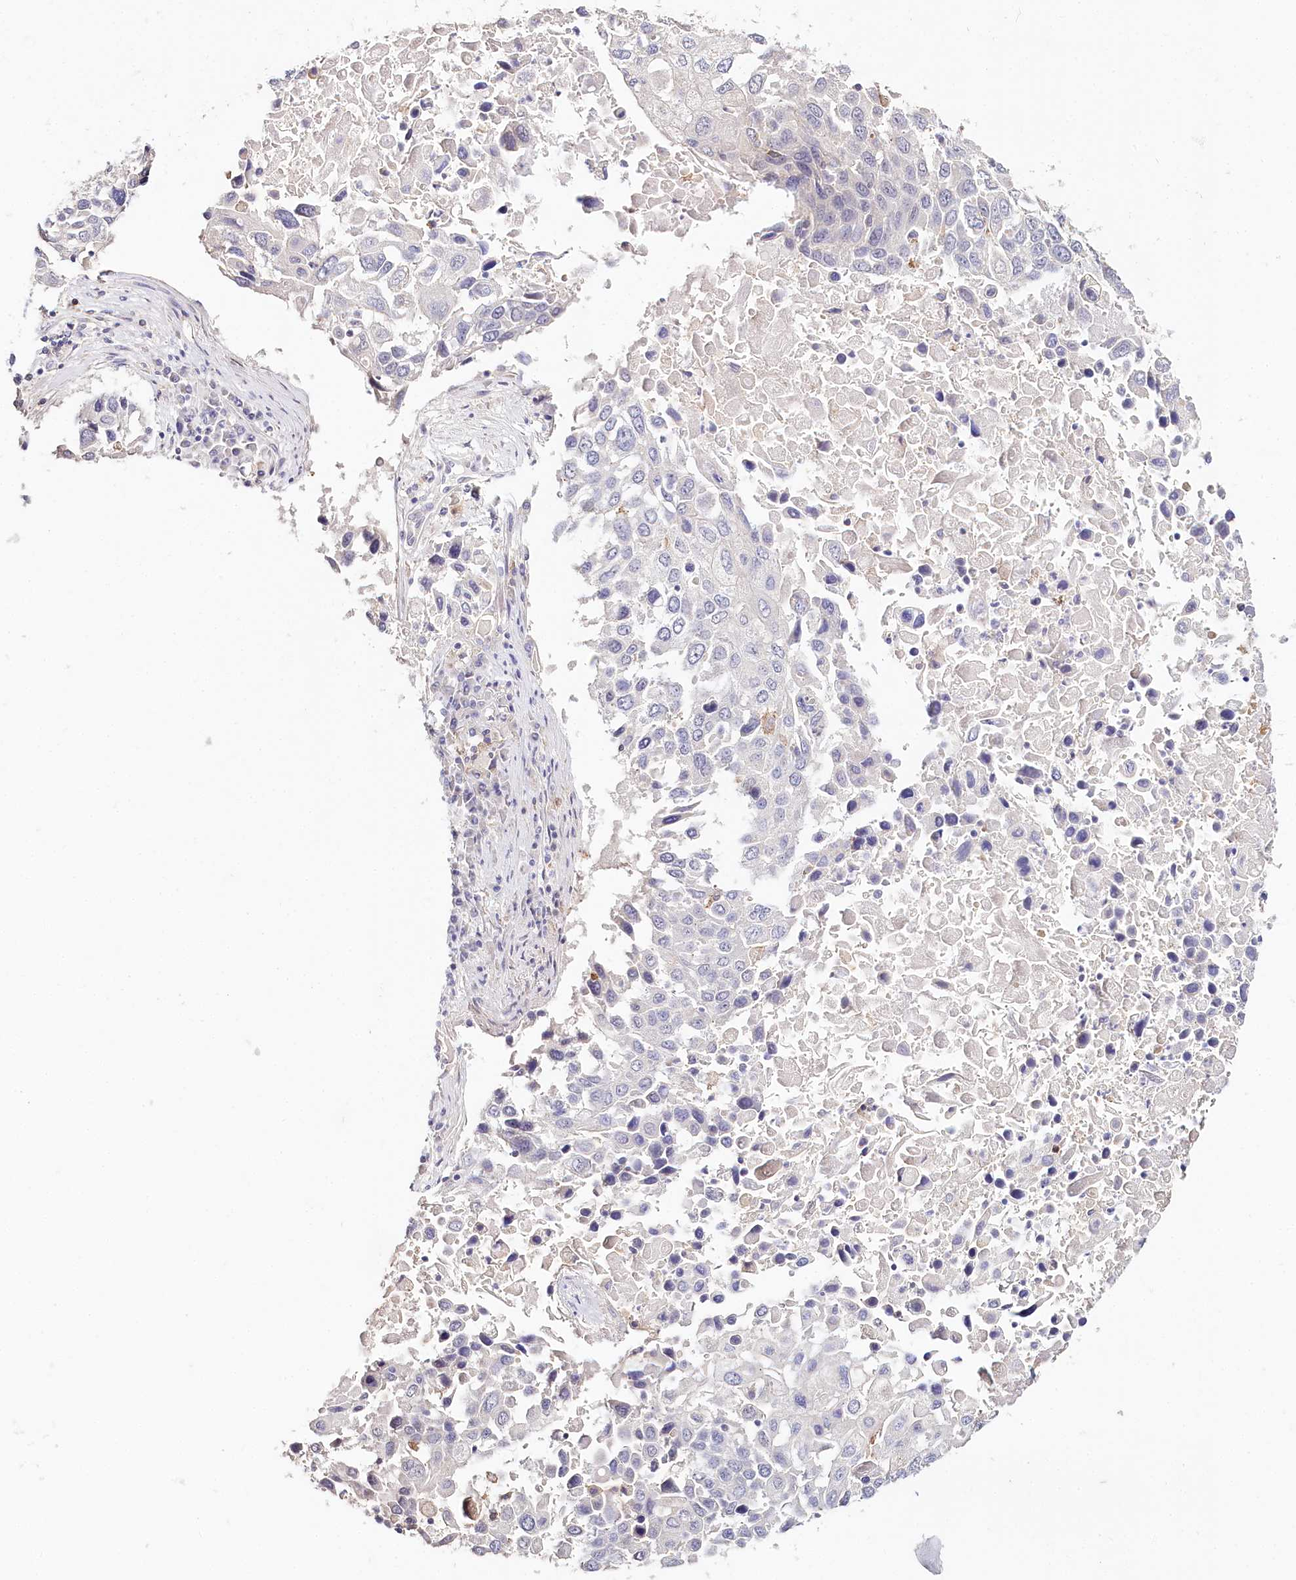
{"staining": {"intensity": "negative", "quantity": "none", "location": "none"}, "tissue": "lung cancer", "cell_type": "Tumor cells", "image_type": "cancer", "snomed": [{"axis": "morphology", "description": "Squamous cell carcinoma, NOS"}, {"axis": "topography", "description": "Lung"}], "caption": "Lung cancer (squamous cell carcinoma) stained for a protein using IHC reveals no expression tumor cells.", "gene": "DAPK1", "patient": {"sex": "male", "age": 65}}